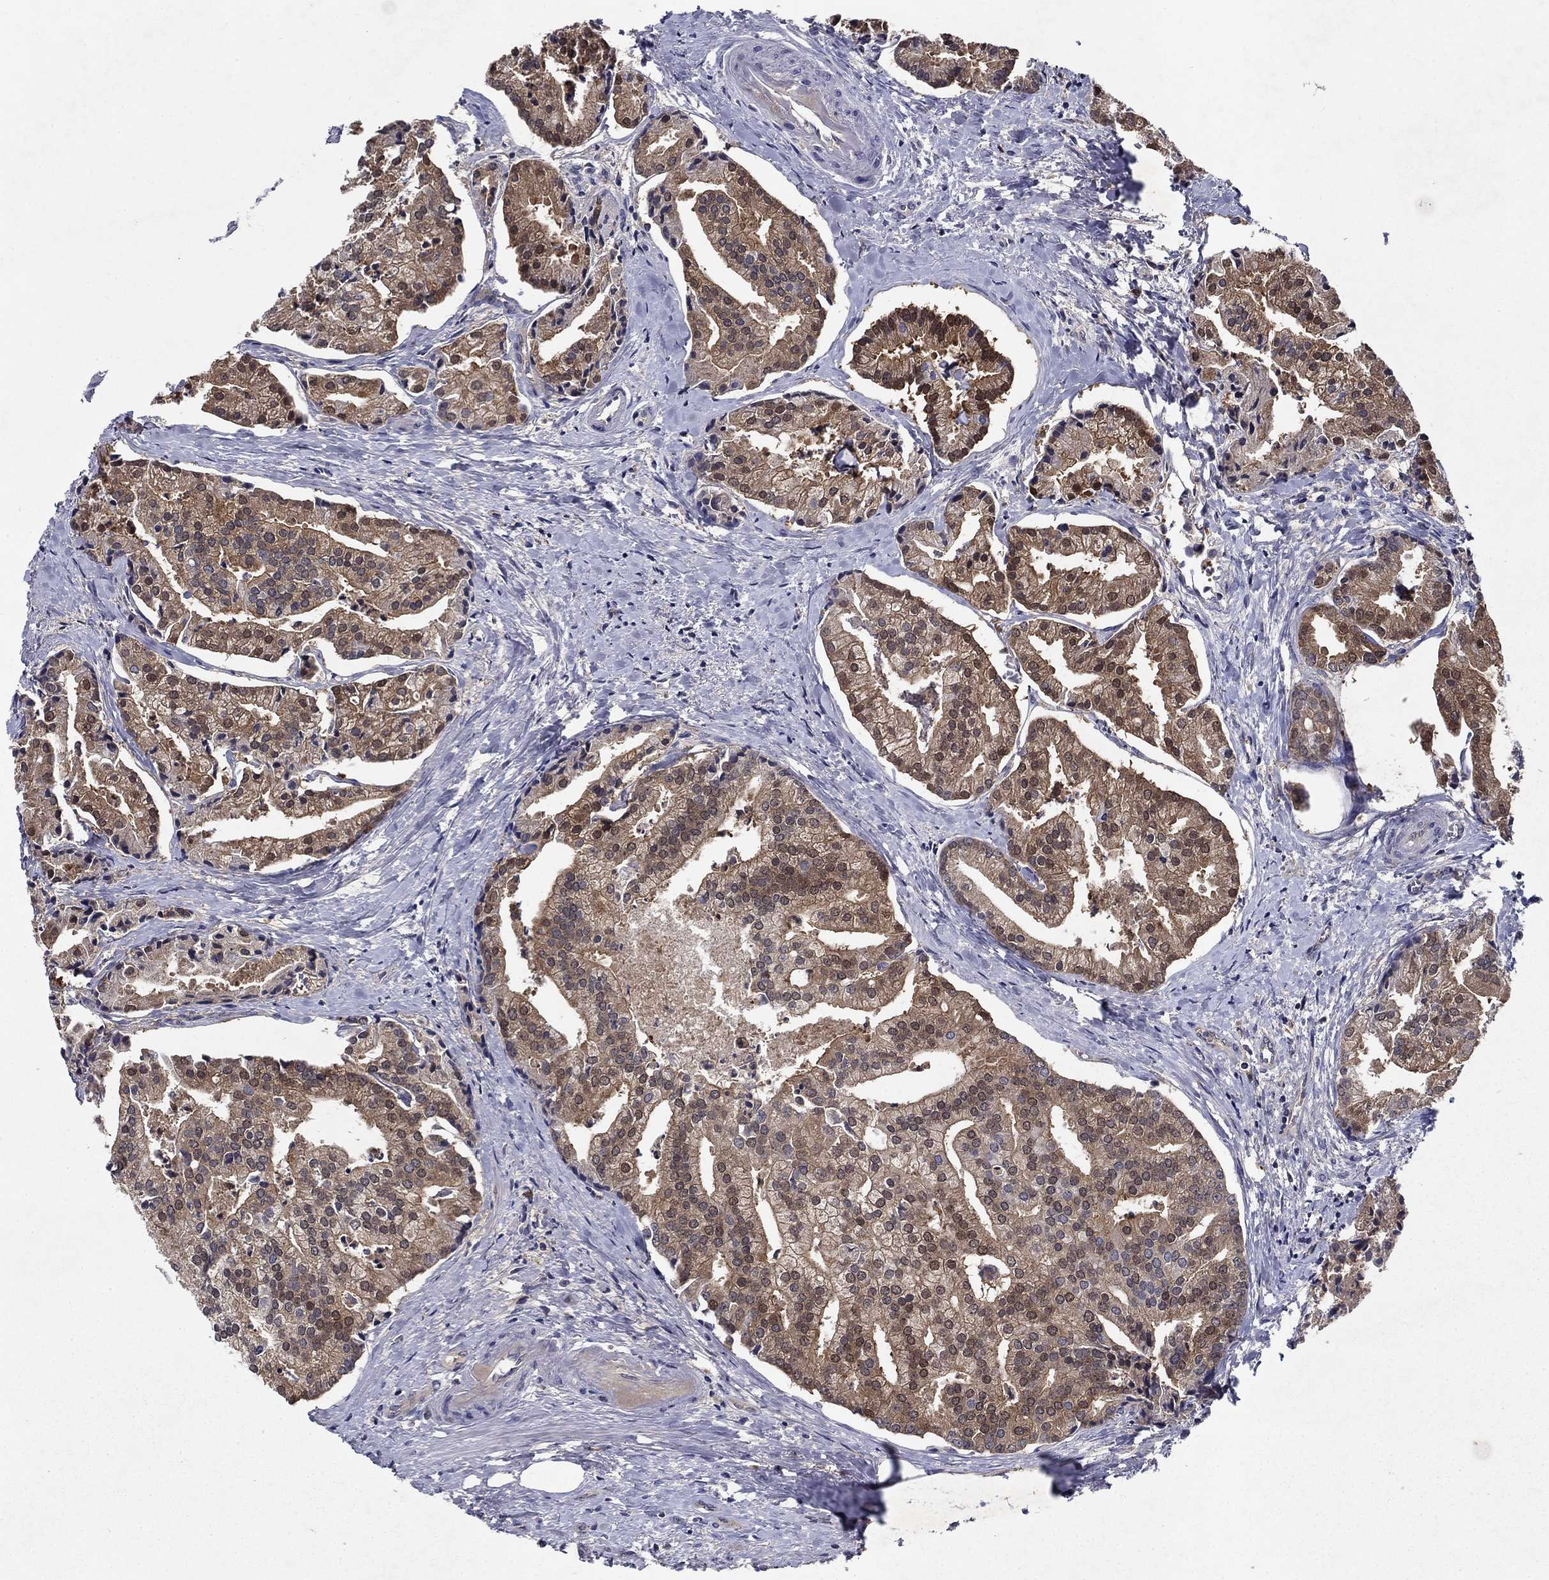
{"staining": {"intensity": "moderate", "quantity": ">75%", "location": "cytoplasmic/membranous"}, "tissue": "prostate cancer", "cell_type": "Tumor cells", "image_type": "cancer", "snomed": [{"axis": "morphology", "description": "Adenocarcinoma, NOS"}, {"axis": "topography", "description": "Prostate and seminal vesicle, NOS"}, {"axis": "topography", "description": "Prostate"}], "caption": "Protein staining by IHC reveals moderate cytoplasmic/membranous expression in approximately >75% of tumor cells in prostate cancer. The protein of interest is shown in brown color, while the nuclei are stained blue.", "gene": "GLTP", "patient": {"sex": "male", "age": 44}}